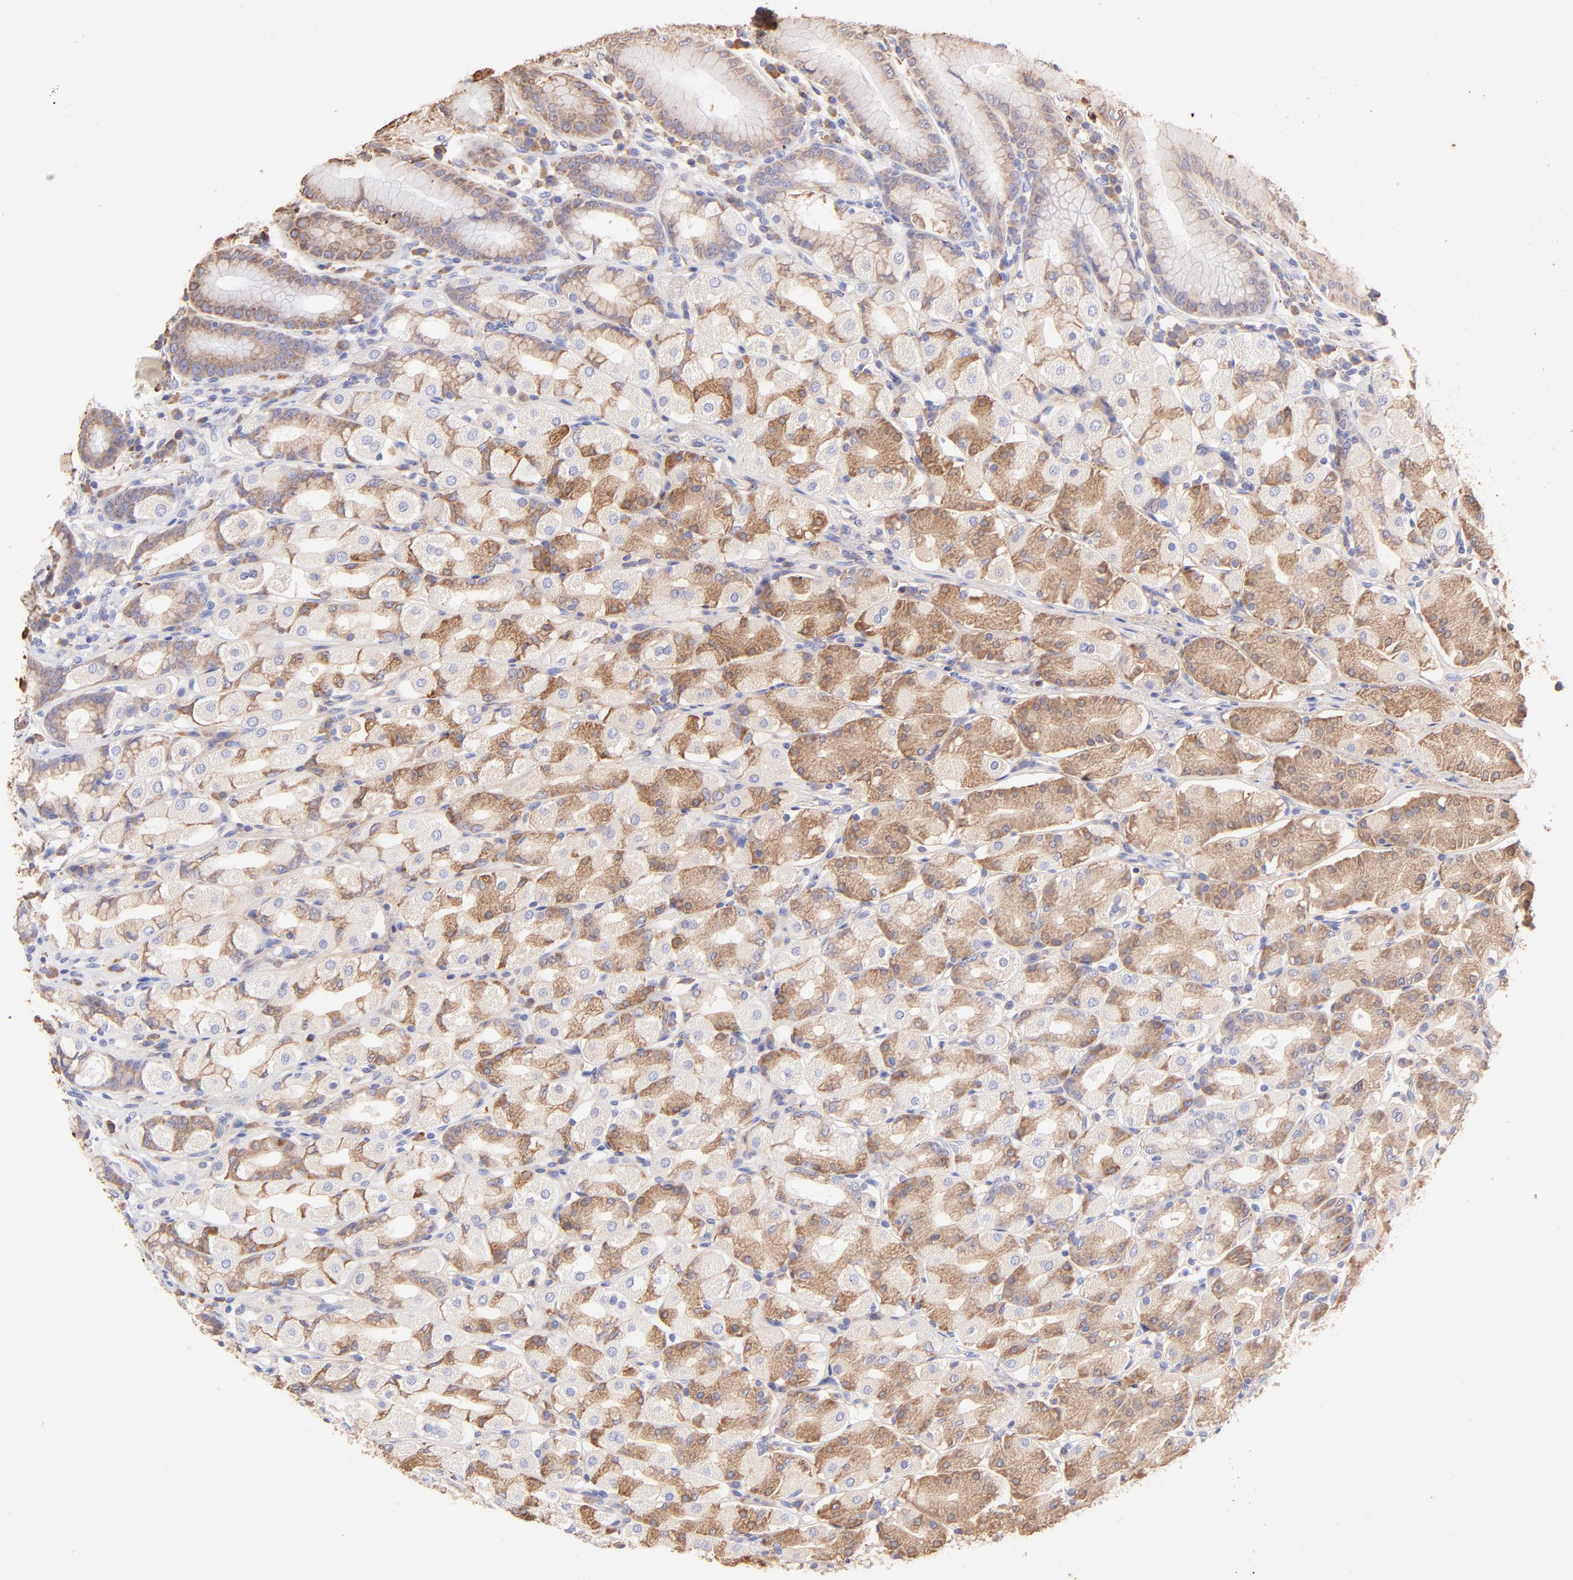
{"staining": {"intensity": "moderate", "quantity": "25%-75%", "location": "cytoplasmic/membranous"}, "tissue": "stomach", "cell_type": "Glandular cells", "image_type": "normal", "snomed": [{"axis": "morphology", "description": "Normal tissue, NOS"}, {"axis": "topography", "description": "Stomach, upper"}], "caption": "This micrograph exhibits immunohistochemistry staining of normal stomach, with medium moderate cytoplasmic/membranous staining in about 25%-75% of glandular cells.", "gene": "BGN", "patient": {"sex": "male", "age": 68}}